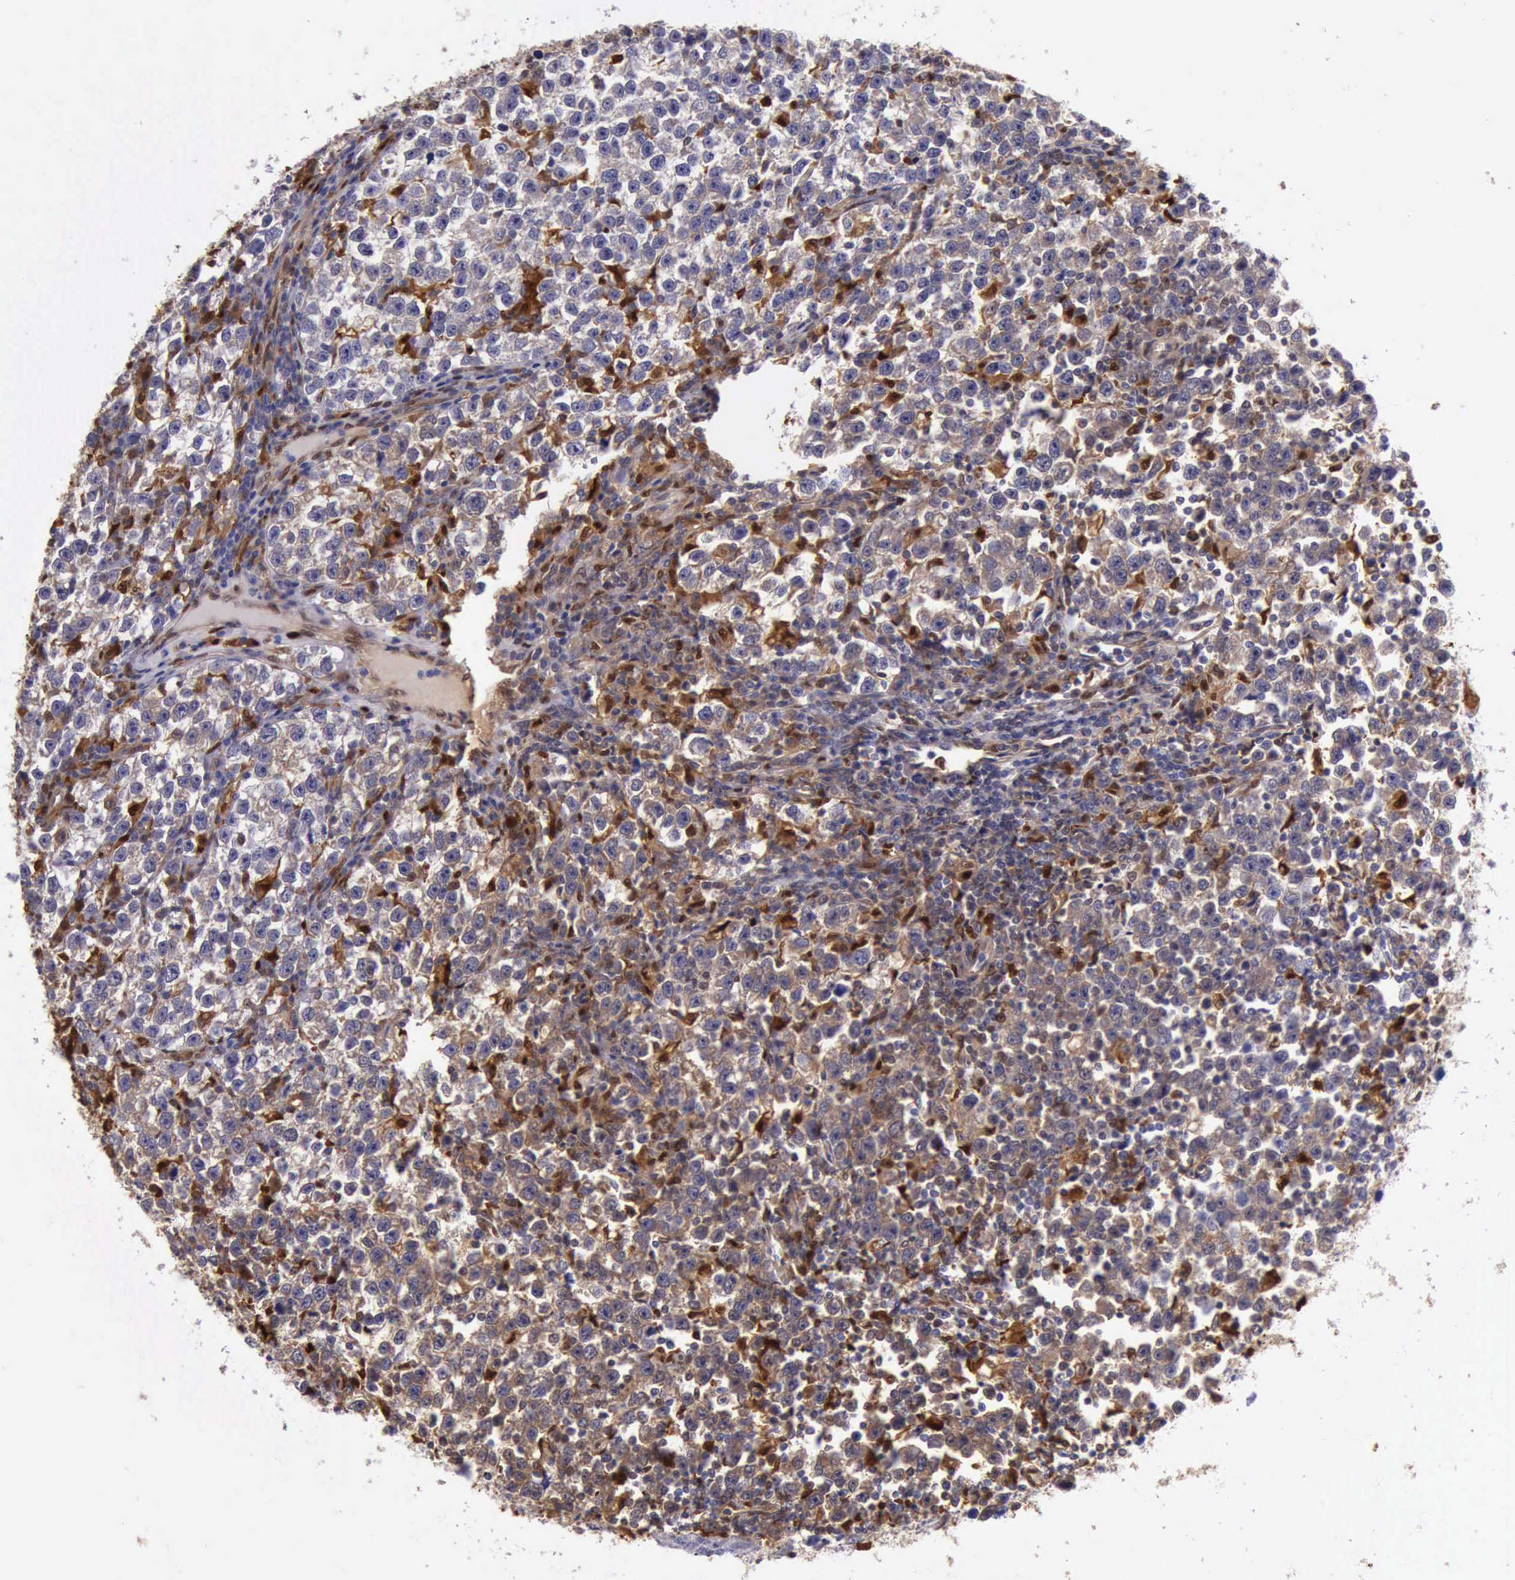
{"staining": {"intensity": "moderate", "quantity": "25%-75%", "location": "cytoplasmic/membranous,nuclear"}, "tissue": "testis cancer", "cell_type": "Tumor cells", "image_type": "cancer", "snomed": [{"axis": "morphology", "description": "Seminoma, NOS"}, {"axis": "topography", "description": "Testis"}], "caption": "Immunohistochemical staining of testis seminoma exhibits moderate cytoplasmic/membranous and nuclear protein expression in about 25%-75% of tumor cells.", "gene": "TYMP", "patient": {"sex": "male", "age": 43}}